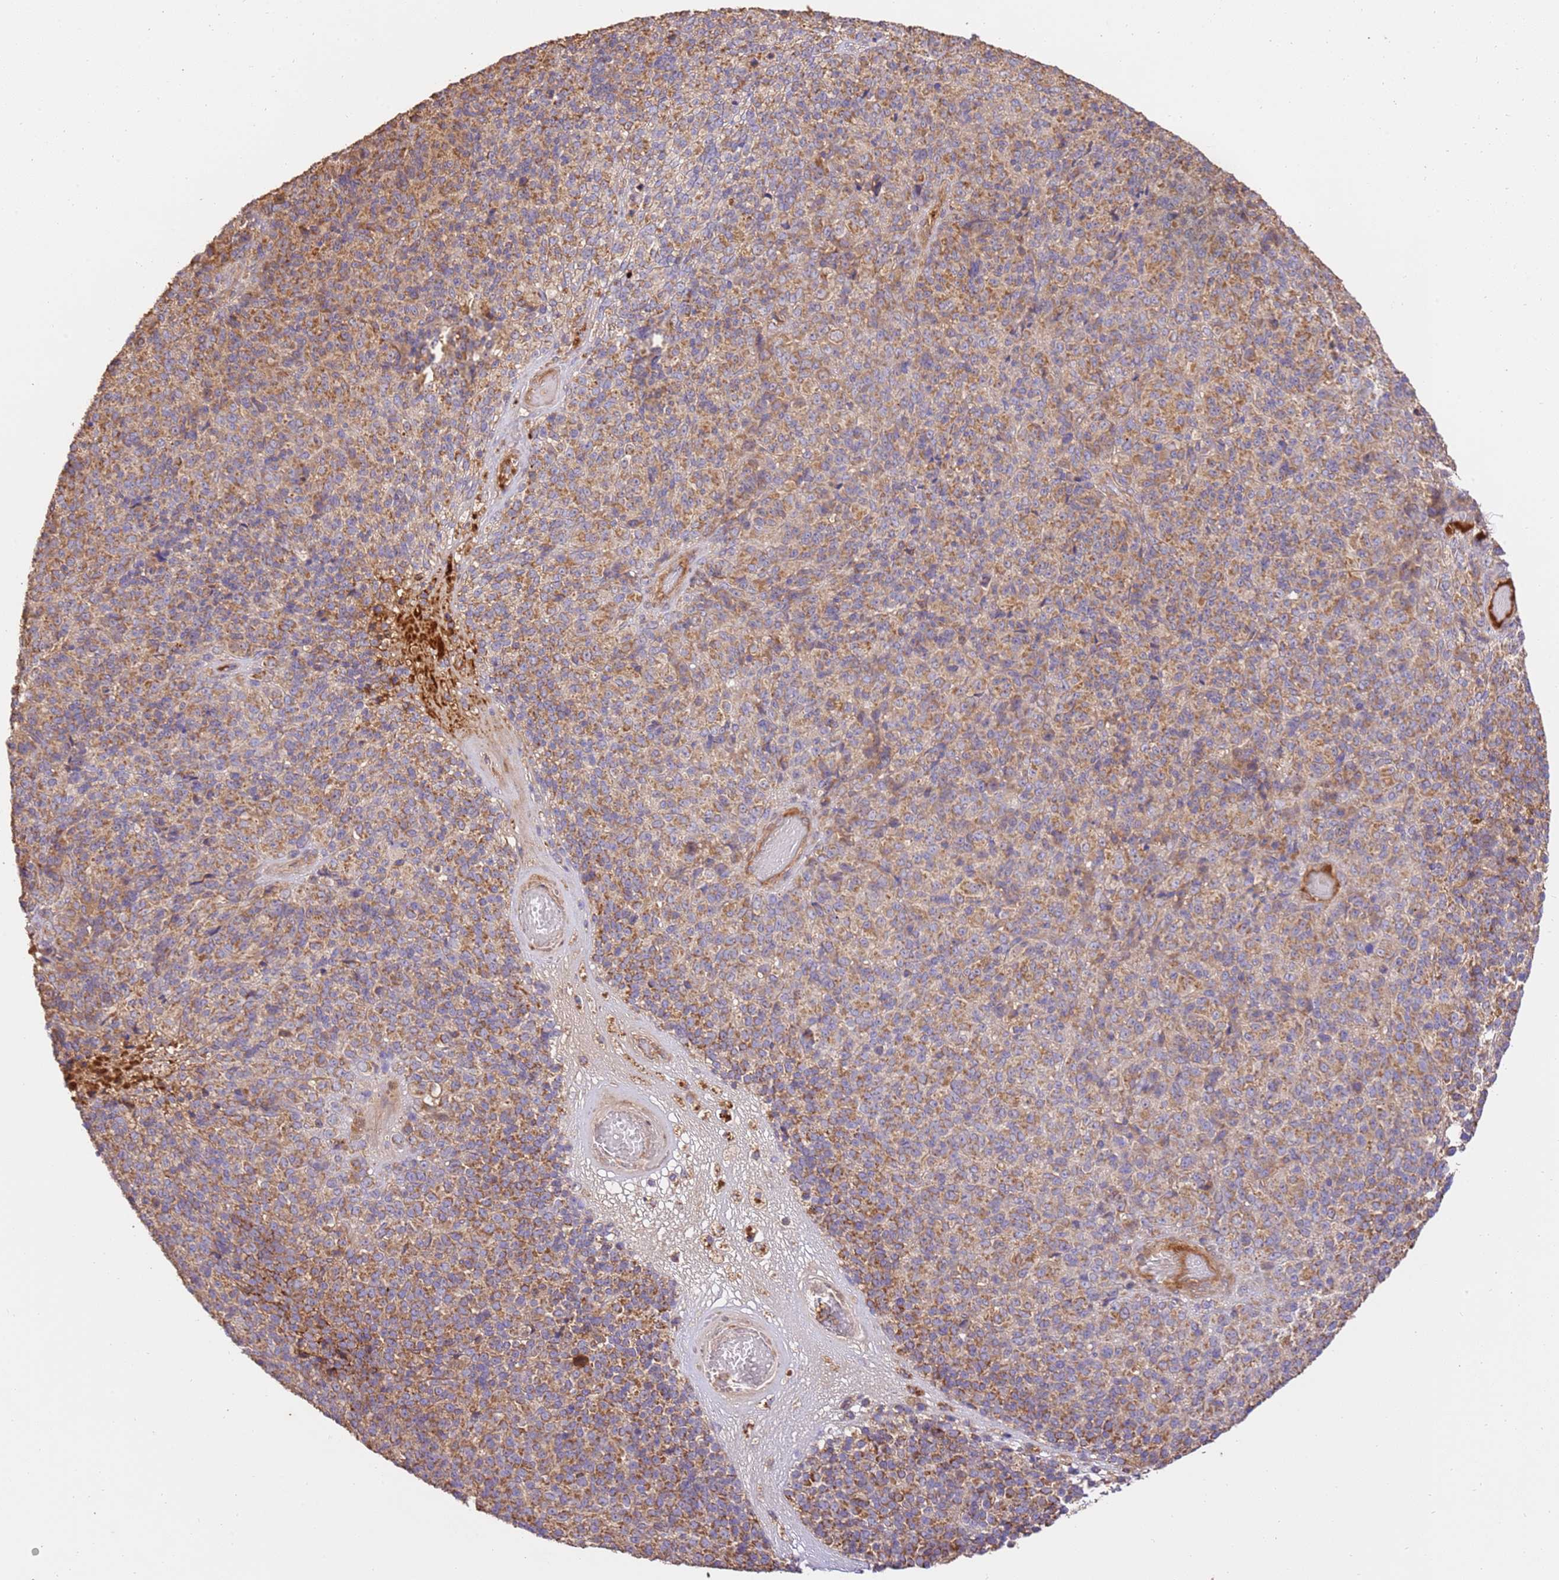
{"staining": {"intensity": "moderate", "quantity": "25%-75%", "location": "cytoplasmic/membranous"}, "tissue": "melanoma", "cell_type": "Tumor cells", "image_type": "cancer", "snomed": [{"axis": "morphology", "description": "Malignant melanoma, Metastatic site"}, {"axis": "topography", "description": "Brain"}], "caption": "Melanoma was stained to show a protein in brown. There is medium levels of moderate cytoplasmic/membranous positivity in about 25%-75% of tumor cells. Nuclei are stained in blue.", "gene": "CEP55", "patient": {"sex": "female", "age": 56}}